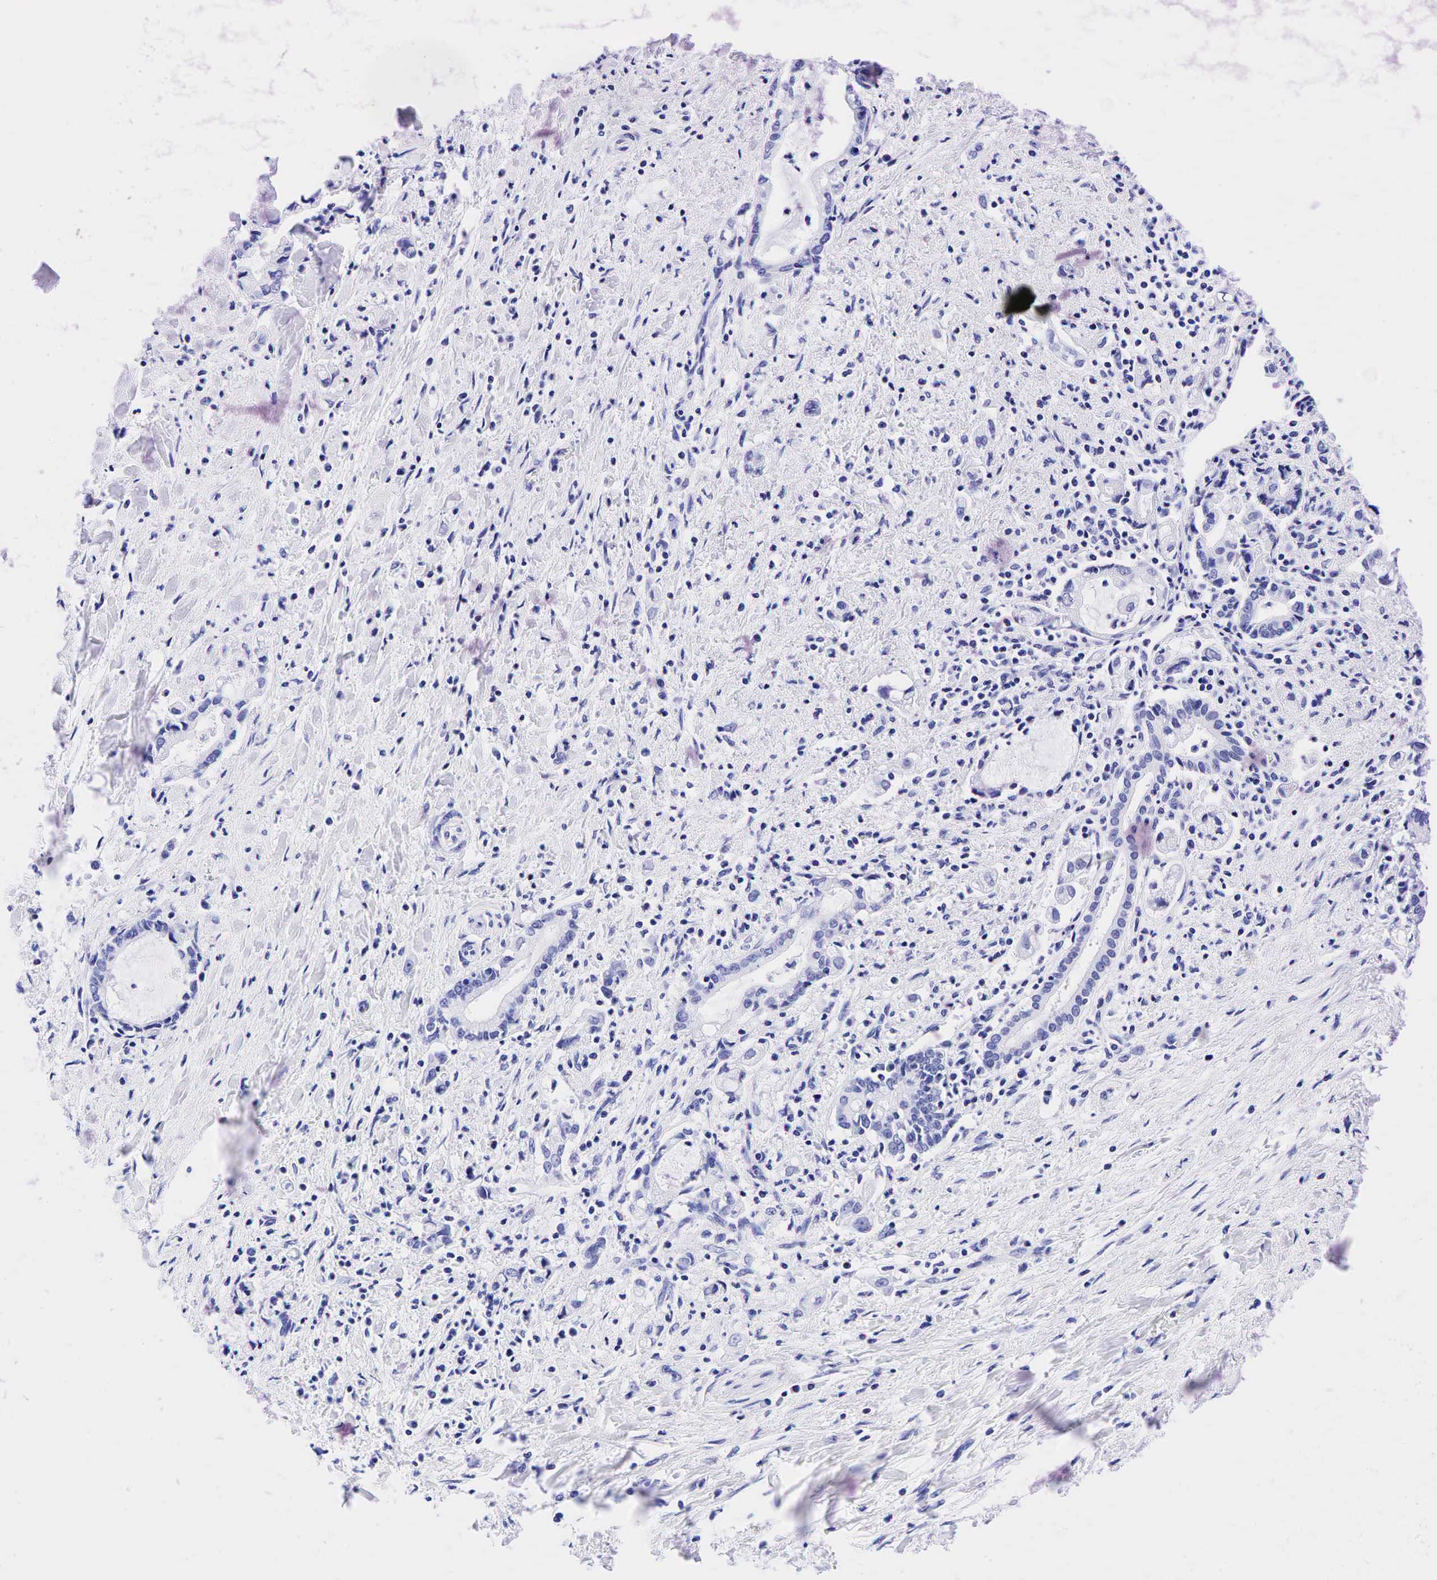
{"staining": {"intensity": "negative", "quantity": "none", "location": "none"}, "tissue": "liver cancer", "cell_type": "Tumor cells", "image_type": "cancer", "snomed": [{"axis": "morphology", "description": "Cholangiocarcinoma"}, {"axis": "topography", "description": "Liver"}], "caption": "Human liver cancer (cholangiocarcinoma) stained for a protein using IHC exhibits no staining in tumor cells.", "gene": "ESR1", "patient": {"sex": "male", "age": 57}}